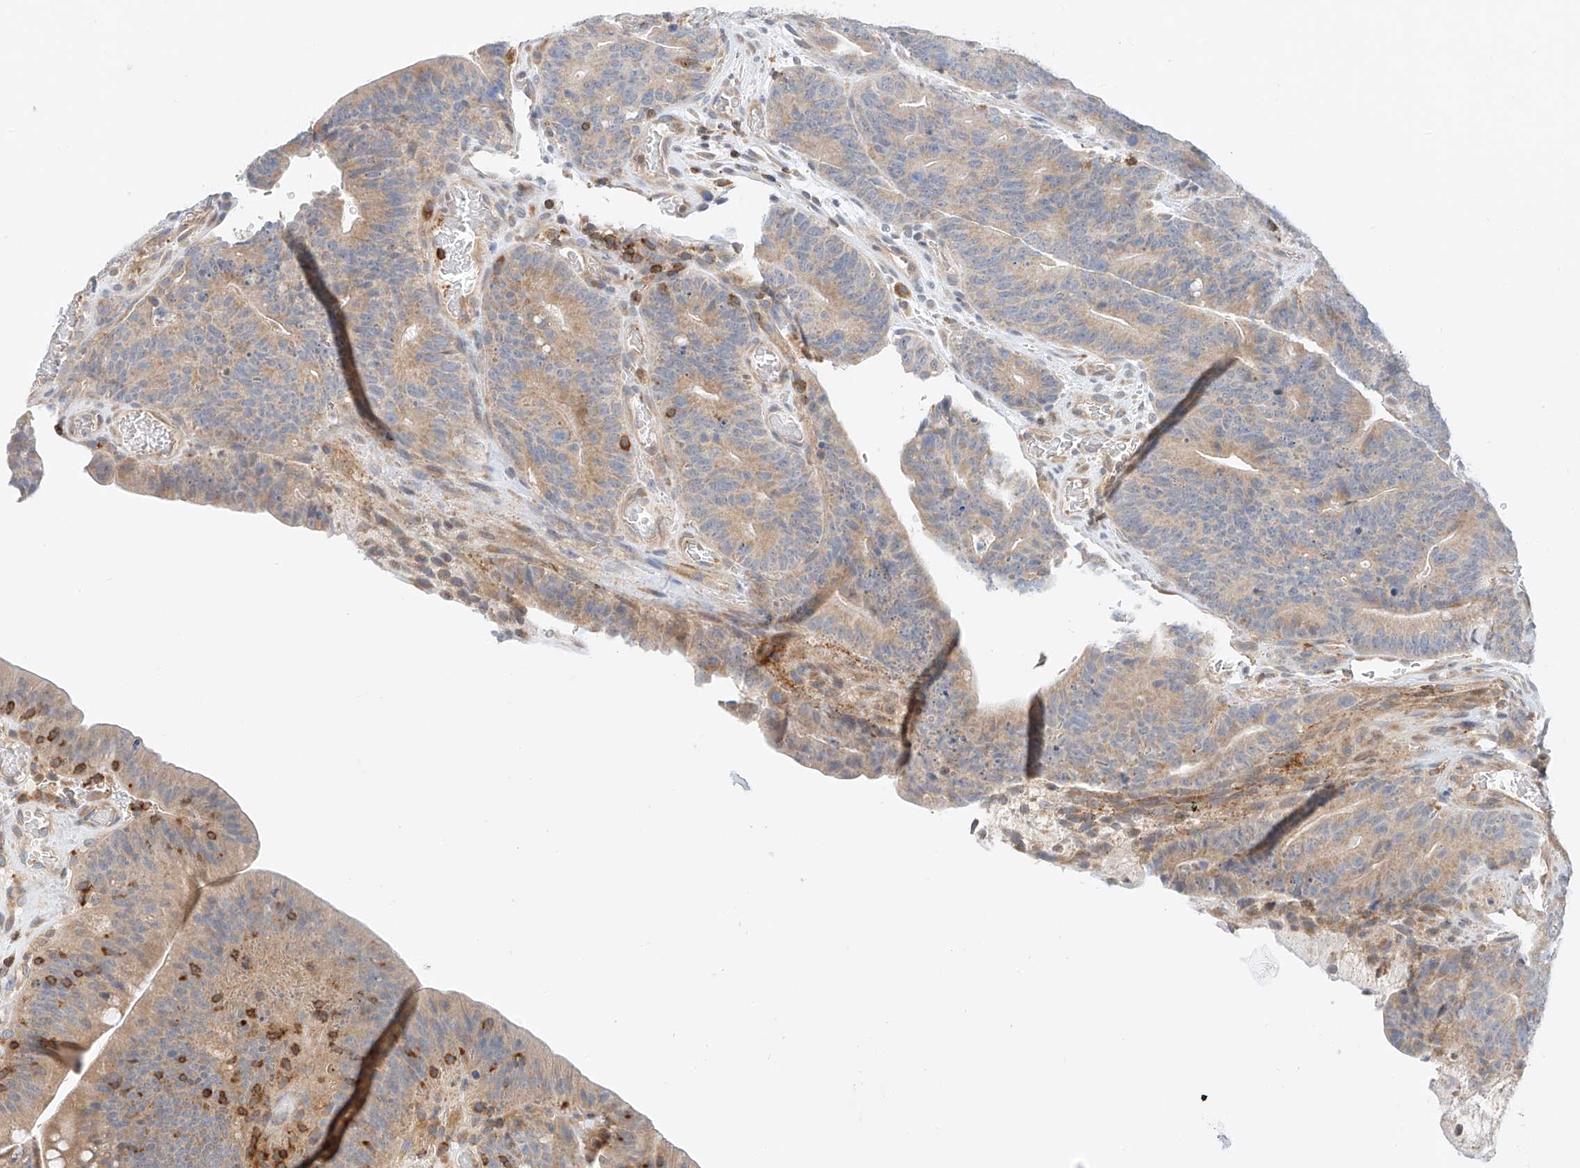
{"staining": {"intensity": "moderate", "quantity": ">75%", "location": "cytoplasmic/membranous"}, "tissue": "colorectal cancer", "cell_type": "Tumor cells", "image_type": "cancer", "snomed": [{"axis": "morphology", "description": "Normal tissue, NOS"}, {"axis": "topography", "description": "Colon"}], "caption": "This is an image of IHC staining of colorectal cancer, which shows moderate staining in the cytoplasmic/membranous of tumor cells.", "gene": "MFN2", "patient": {"sex": "female", "age": 82}}